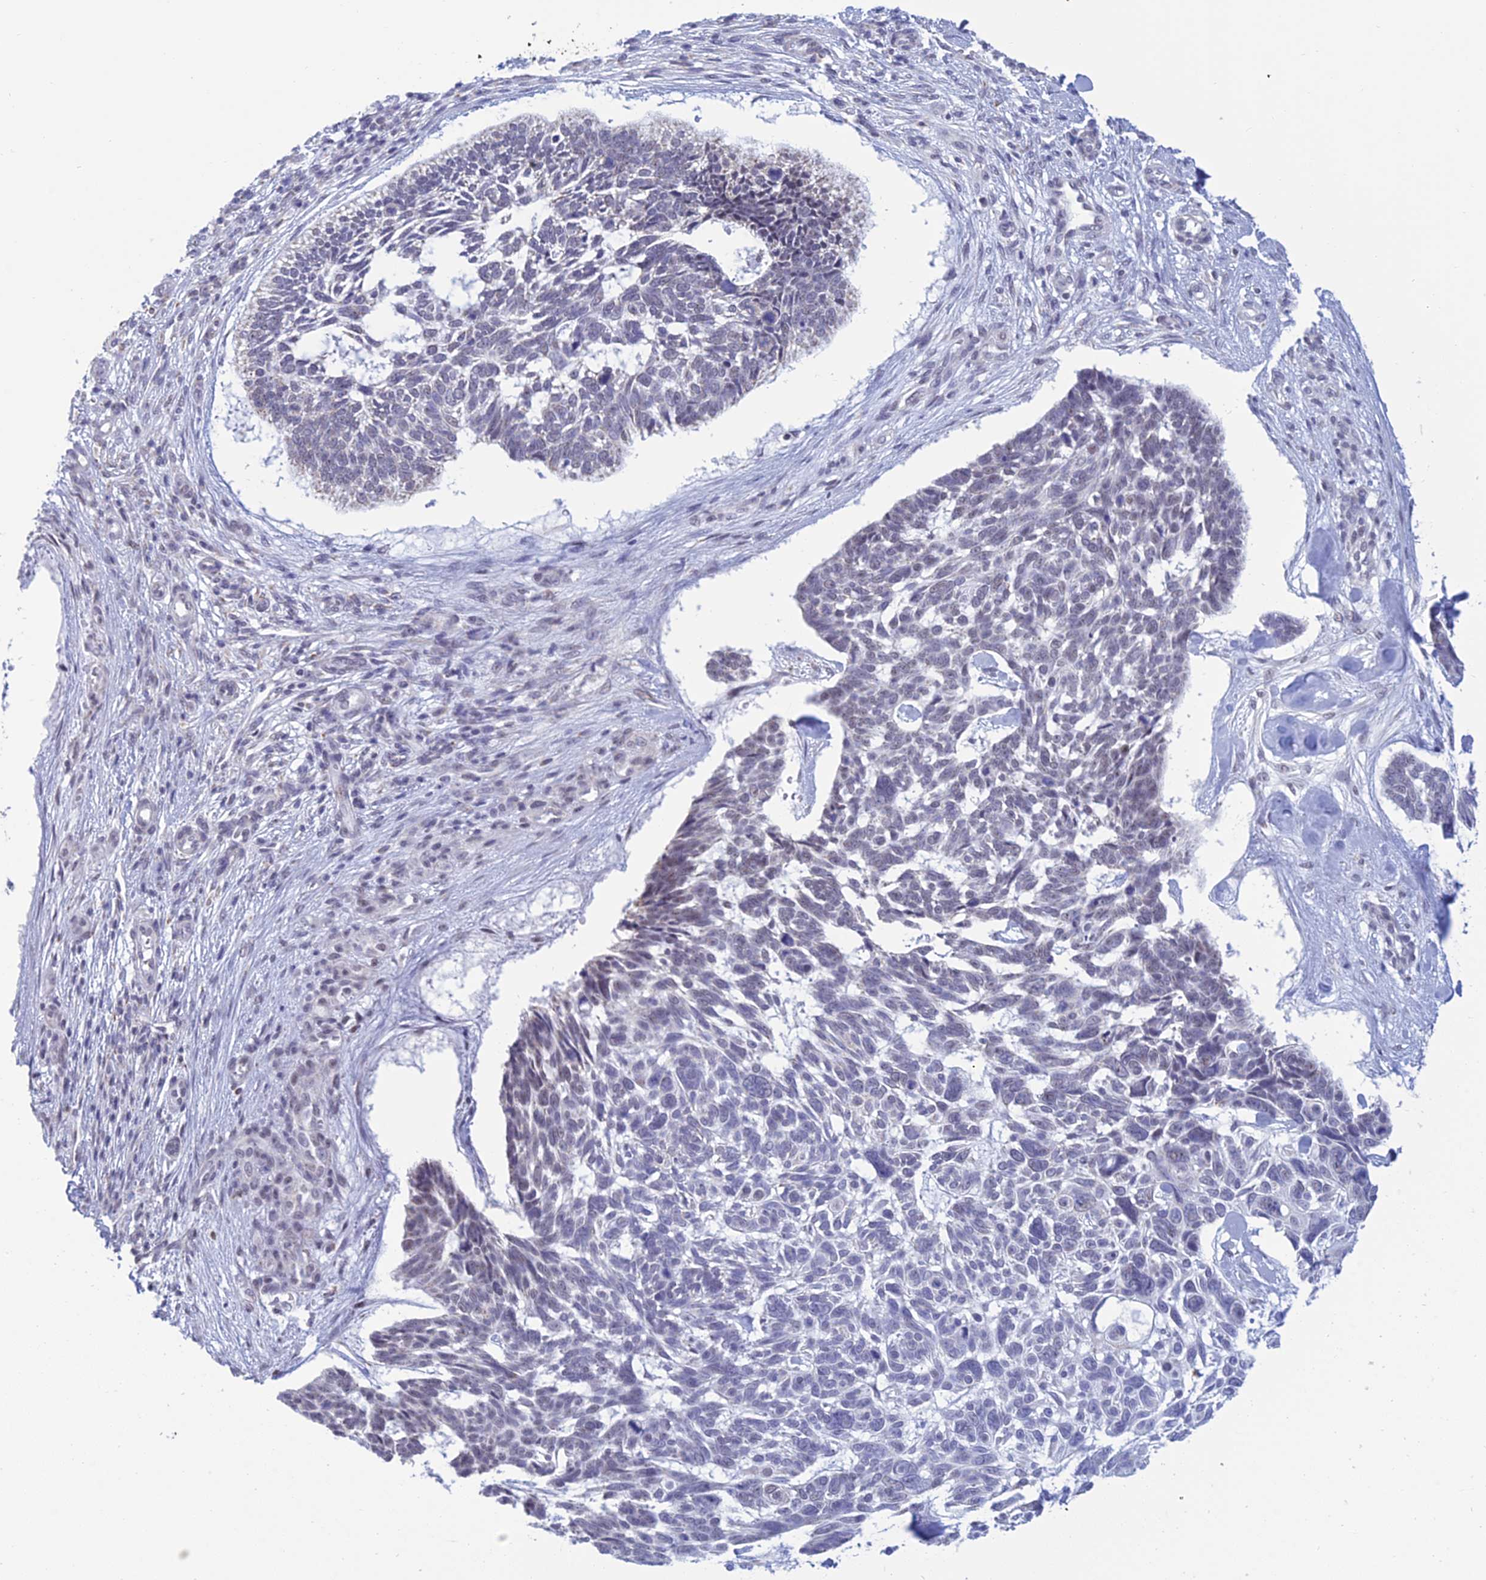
{"staining": {"intensity": "weak", "quantity": "<25%", "location": "nuclear"}, "tissue": "skin cancer", "cell_type": "Tumor cells", "image_type": "cancer", "snomed": [{"axis": "morphology", "description": "Basal cell carcinoma"}, {"axis": "topography", "description": "Skin"}], "caption": "An image of skin cancer stained for a protein exhibits no brown staining in tumor cells. The staining was performed using DAB to visualize the protein expression in brown, while the nuclei were stained in blue with hematoxylin (Magnification: 20x).", "gene": "KLF14", "patient": {"sex": "male", "age": 88}}